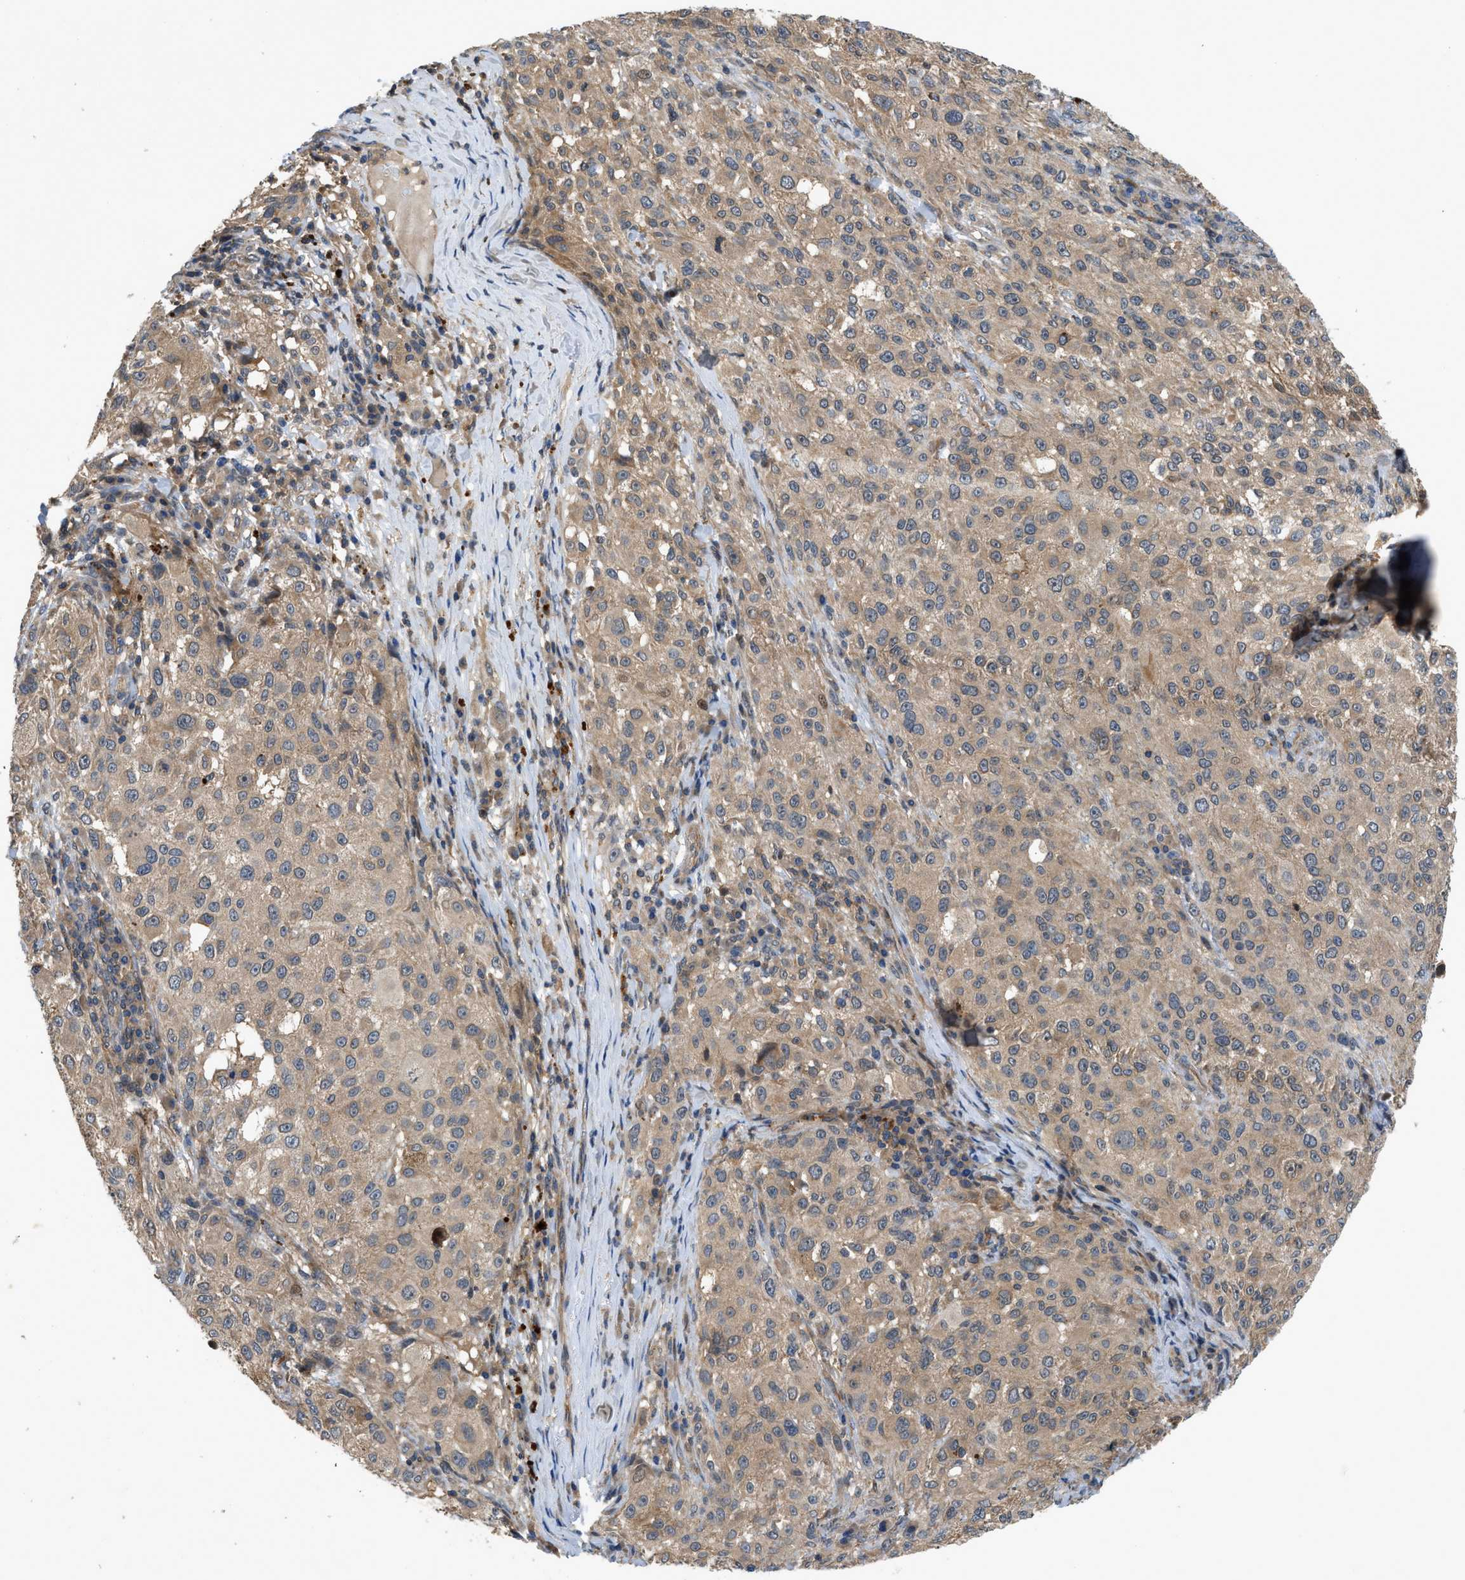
{"staining": {"intensity": "weak", "quantity": ">75%", "location": "cytoplasmic/membranous"}, "tissue": "melanoma", "cell_type": "Tumor cells", "image_type": "cancer", "snomed": [{"axis": "morphology", "description": "Necrosis, NOS"}, {"axis": "morphology", "description": "Malignant melanoma, NOS"}, {"axis": "topography", "description": "Skin"}], "caption": "There is low levels of weak cytoplasmic/membranous staining in tumor cells of melanoma, as demonstrated by immunohistochemical staining (brown color).", "gene": "GPR31", "patient": {"sex": "female", "age": 87}}